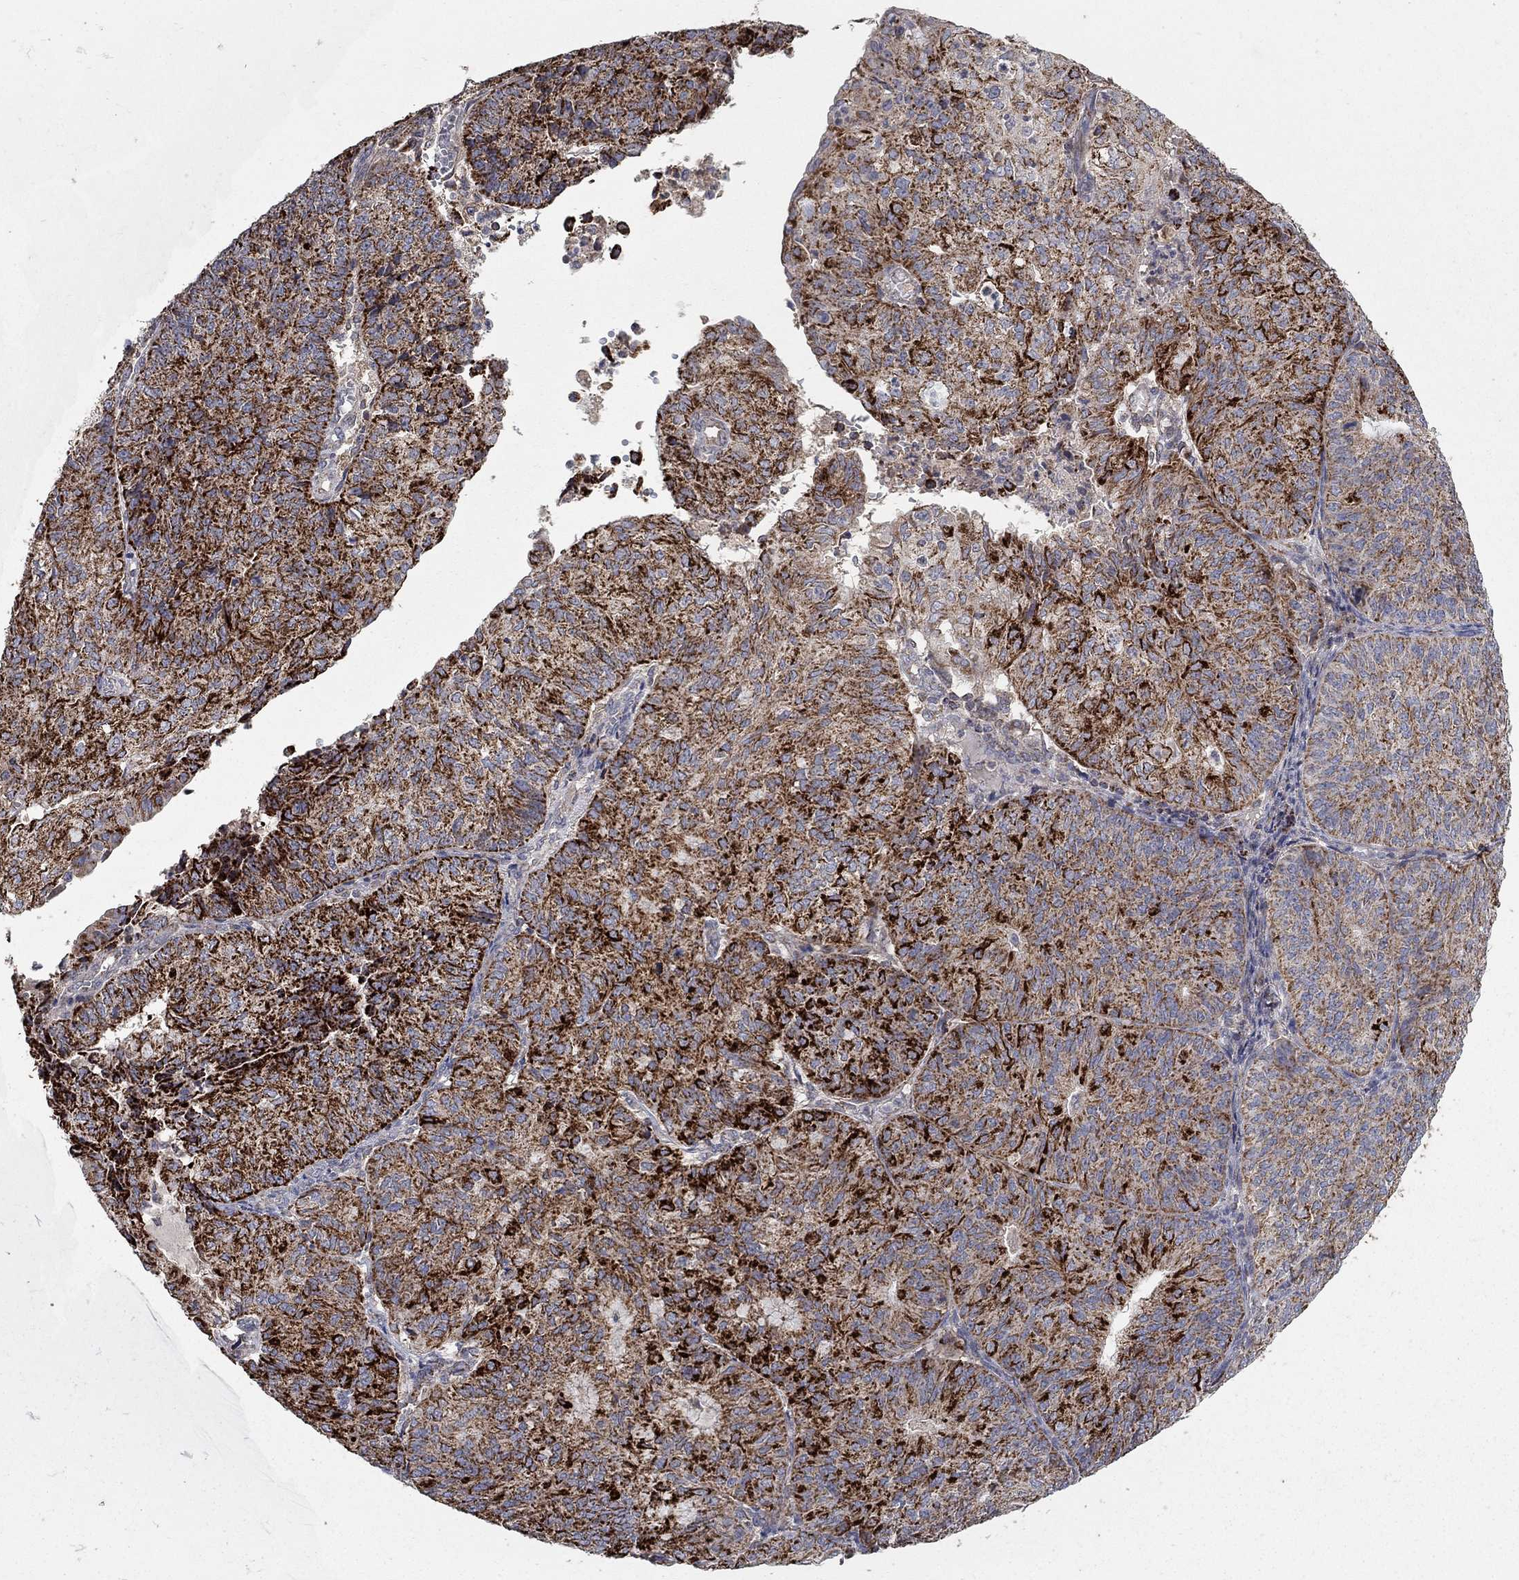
{"staining": {"intensity": "strong", "quantity": ">75%", "location": "cytoplasmic/membranous"}, "tissue": "endometrial cancer", "cell_type": "Tumor cells", "image_type": "cancer", "snomed": [{"axis": "morphology", "description": "Adenocarcinoma, NOS"}, {"axis": "topography", "description": "Endometrium"}], "caption": "A brown stain highlights strong cytoplasmic/membranous staining of a protein in endometrial cancer tumor cells. The protein of interest is shown in brown color, while the nuclei are stained blue.", "gene": "GPSM1", "patient": {"sex": "female", "age": 82}}